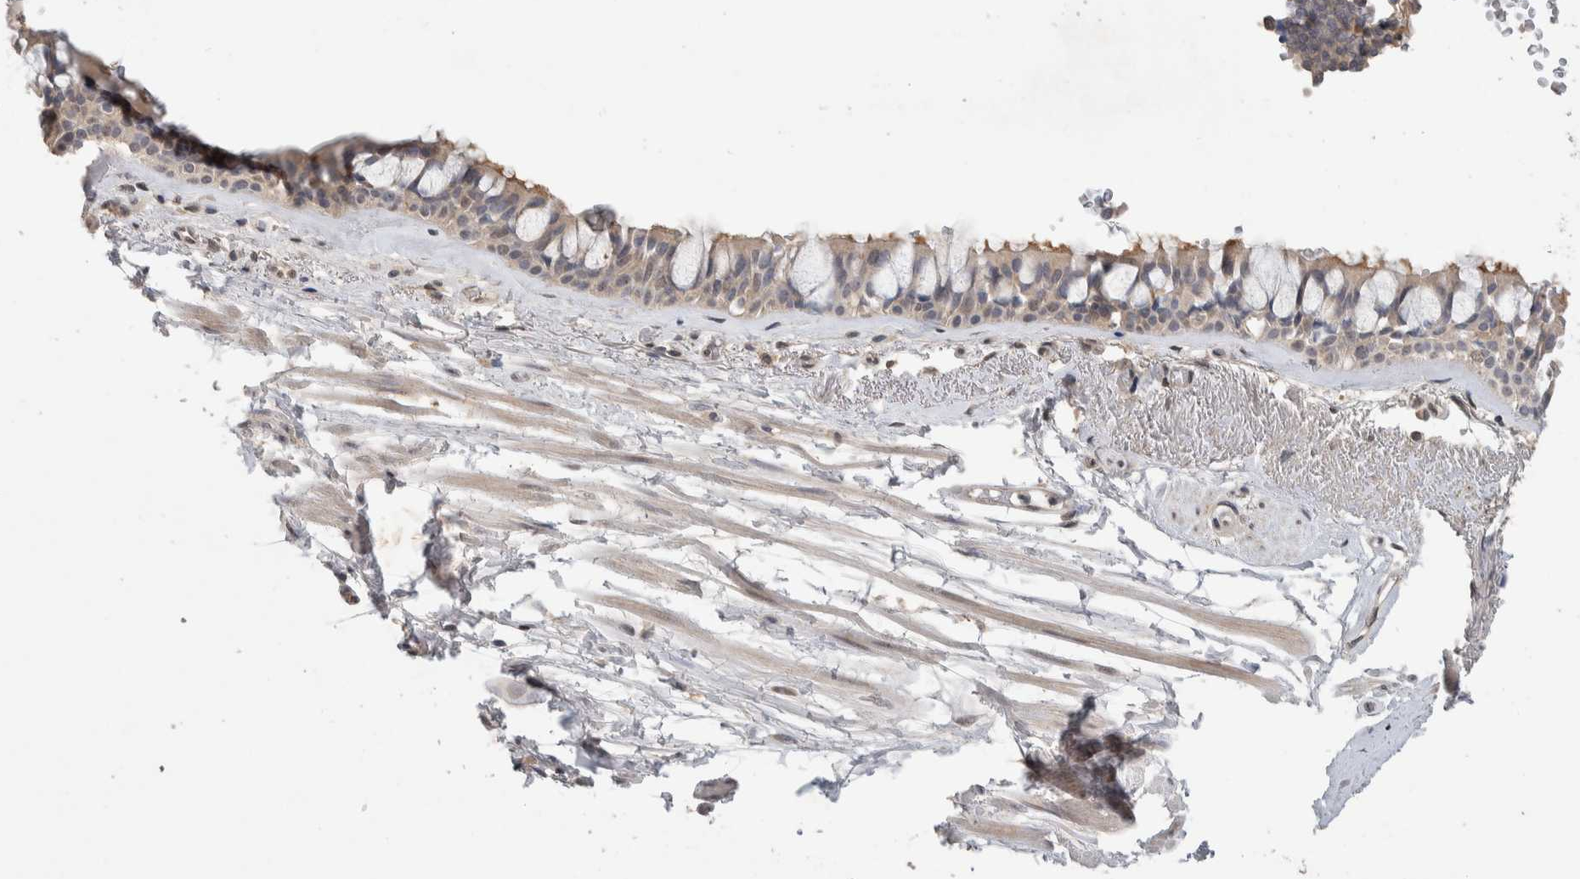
{"staining": {"intensity": "moderate", "quantity": ">75%", "location": "cytoplasmic/membranous"}, "tissue": "bronchus", "cell_type": "Respiratory epithelial cells", "image_type": "normal", "snomed": [{"axis": "morphology", "description": "Normal tissue, NOS"}, {"axis": "topography", "description": "Bronchus"}], "caption": "Immunohistochemical staining of unremarkable bronchus displays >75% levels of moderate cytoplasmic/membranous protein positivity in approximately >75% of respiratory epithelial cells. Nuclei are stained in blue.", "gene": "CYSRT1", "patient": {"sex": "male", "age": 66}}